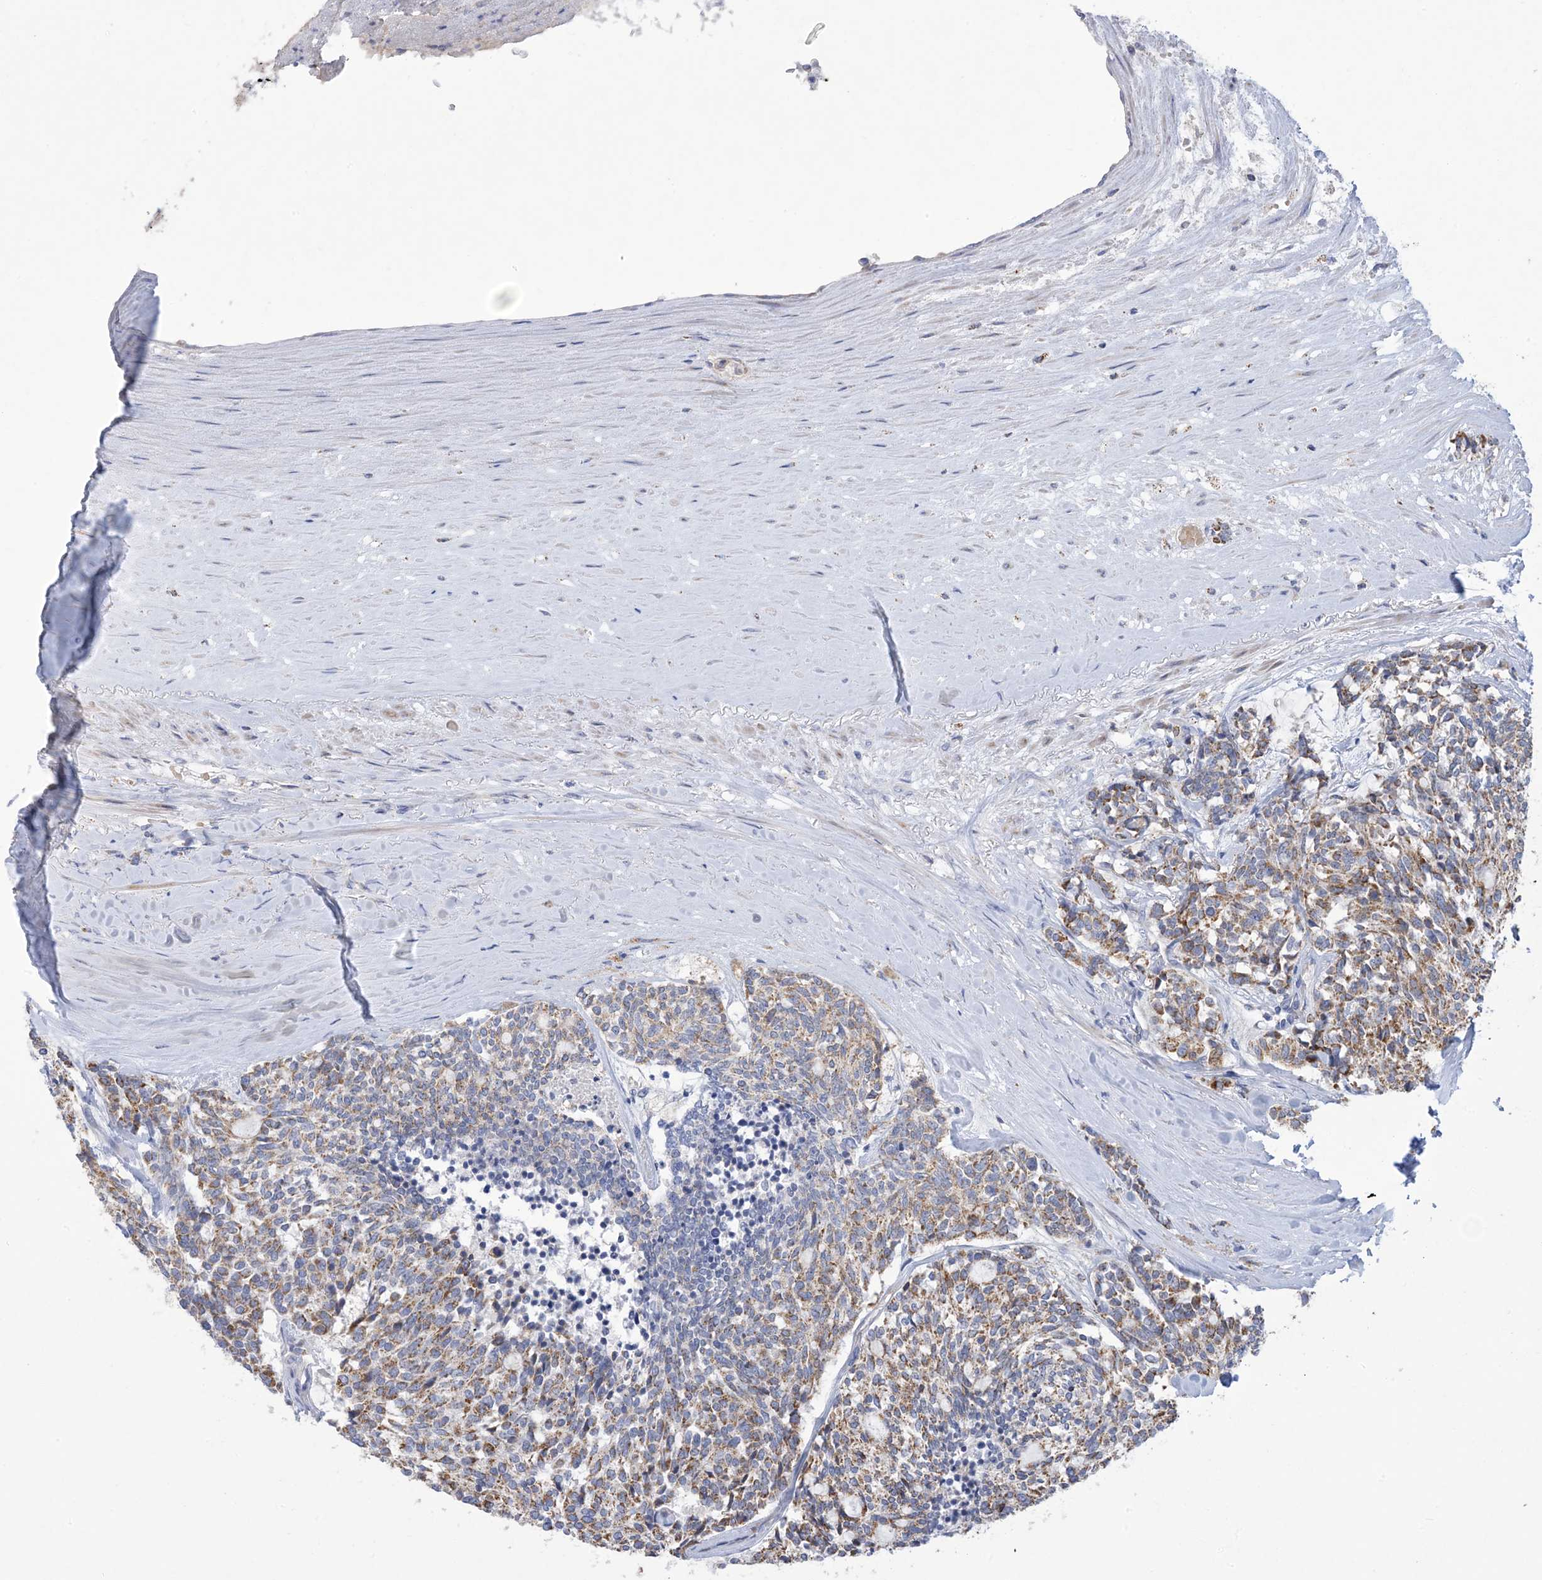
{"staining": {"intensity": "moderate", "quantity": ">75%", "location": "cytoplasmic/membranous"}, "tissue": "carcinoid", "cell_type": "Tumor cells", "image_type": "cancer", "snomed": [{"axis": "morphology", "description": "Carcinoid, malignant, NOS"}, {"axis": "topography", "description": "Pancreas"}], "caption": "Tumor cells reveal medium levels of moderate cytoplasmic/membranous positivity in about >75% of cells in carcinoid.", "gene": "CLEC16A", "patient": {"sex": "female", "age": 54}}